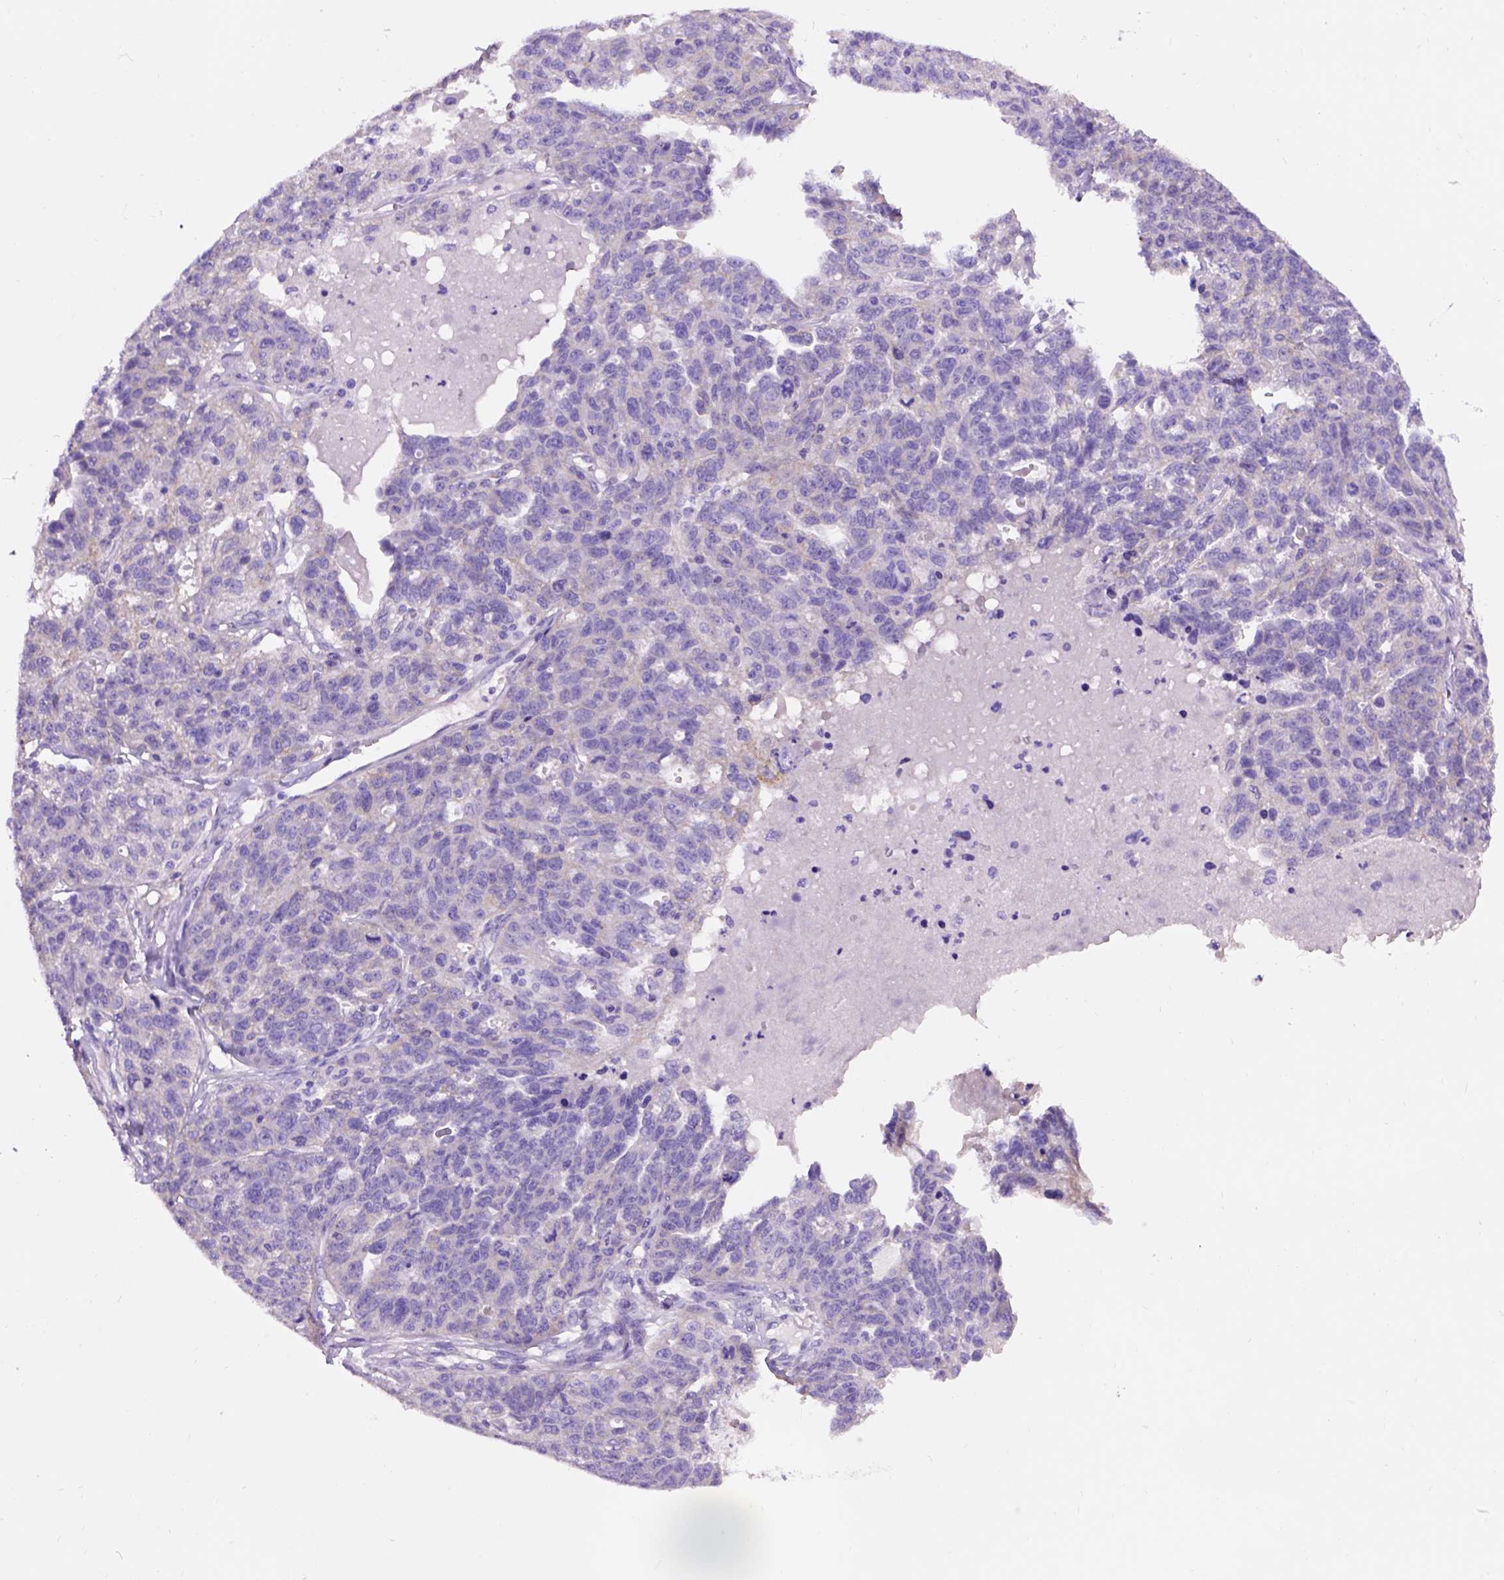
{"staining": {"intensity": "negative", "quantity": "none", "location": "none"}, "tissue": "ovarian cancer", "cell_type": "Tumor cells", "image_type": "cancer", "snomed": [{"axis": "morphology", "description": "Cystadenocarcinoma, serous, NOS"}, {"axis": "topography", "description": "Ovary"}], "caption": "Immunohistochemical staining of serous cystadenocarcinoma (ovarian) reveals no significant expression in tumor cells.", "gene": "EGFR", "patient": {"sex": "female", "age": 71}}